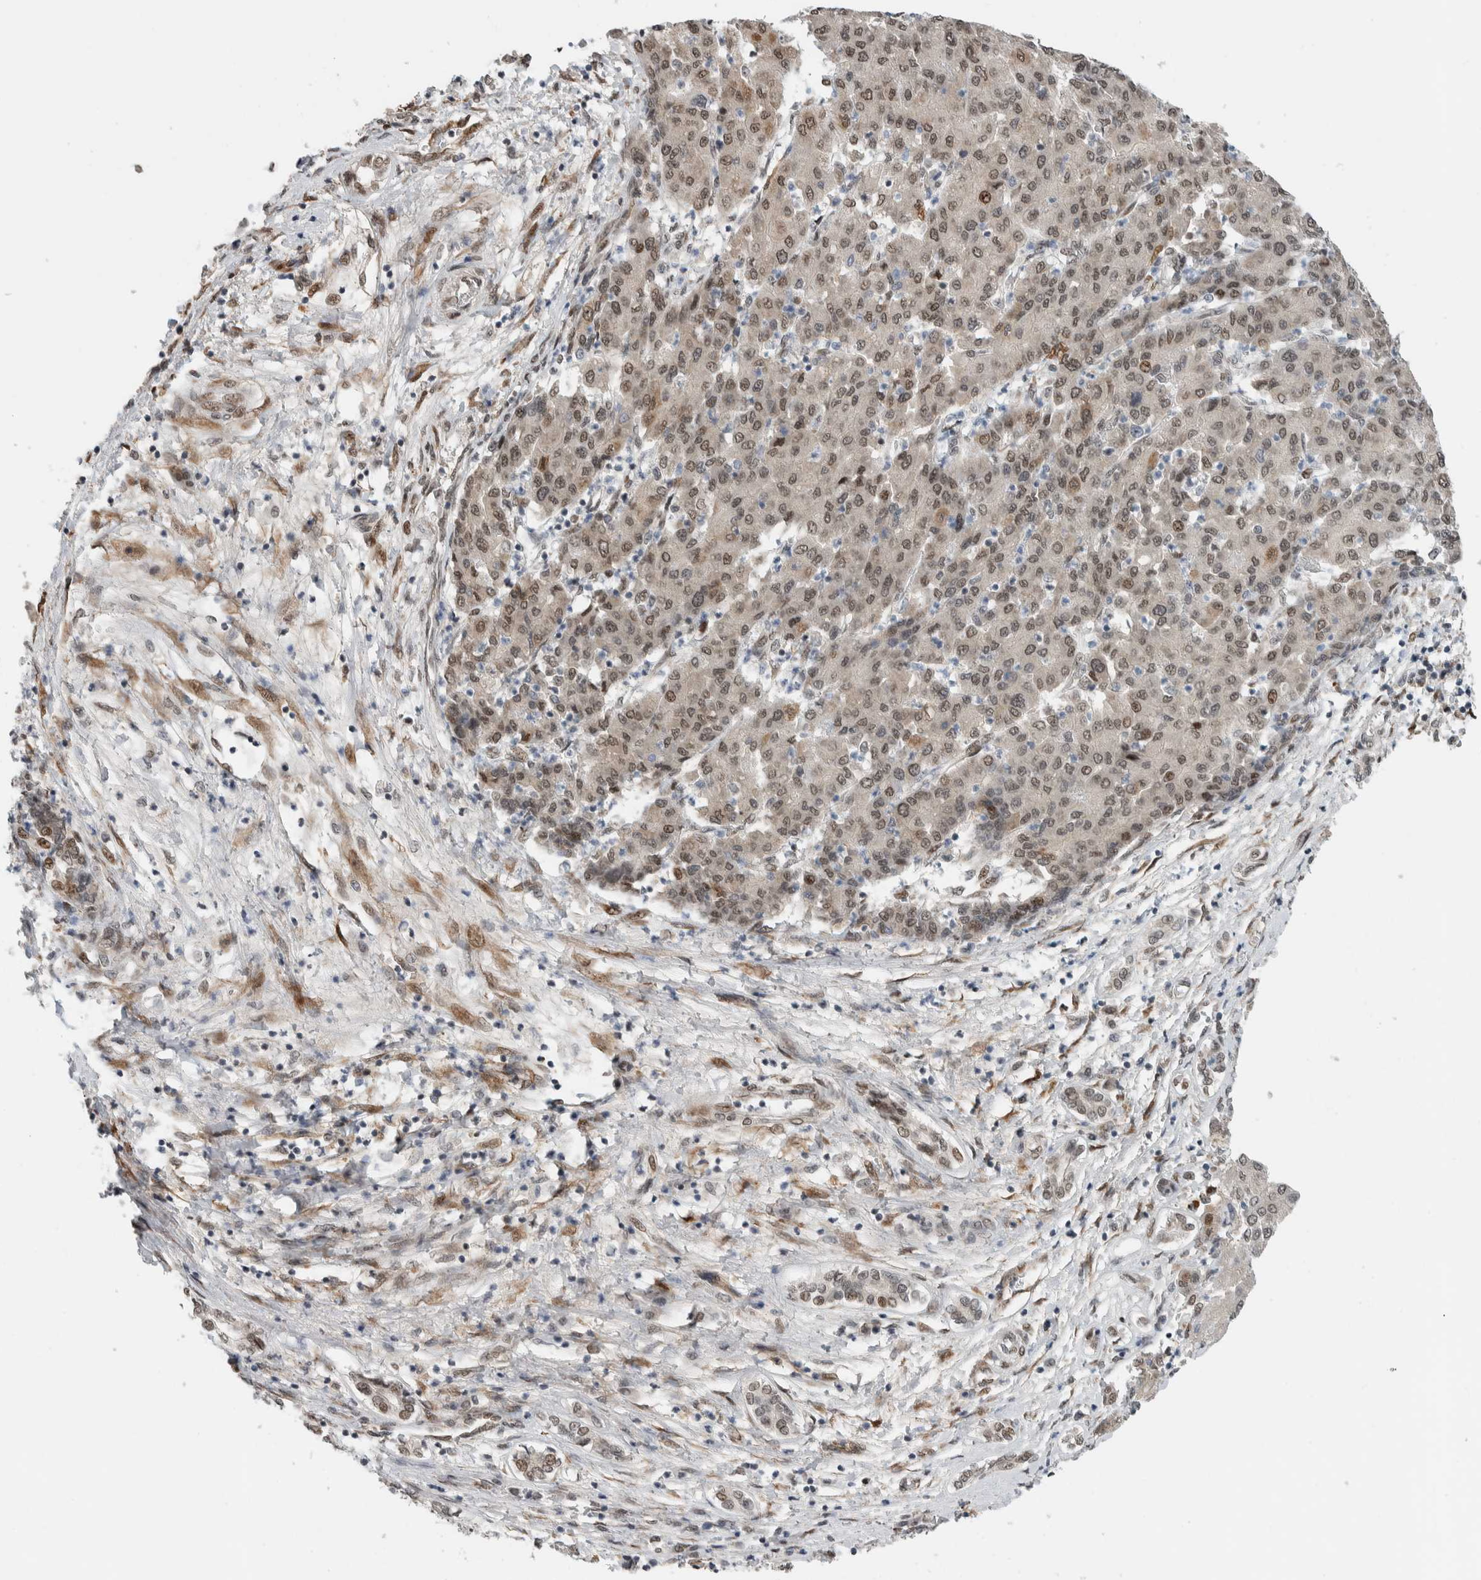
{"staining": {"intensity": "weak", "quantity": "25%-75%", "location": "nuclear"}, "tissue": "liver cancer", "cell_type": "Tumor cells", "image_type": "cancer", "snomed": [{"axis": "morphology", "description": "Carcinoma, Hepatocellular, NOS"}, {"axis": "topography", "description": "Liver"}], "caption": "DAB (3,3'-diaminobenzidine) immunohistochemical staining of human liver hepatocellular carcinoma displays weak nuclear protein expression in approximately 25%-75% of tumor cells.", "gene": "TNRC18", "patient": {"sex": "male", "age": 65}}